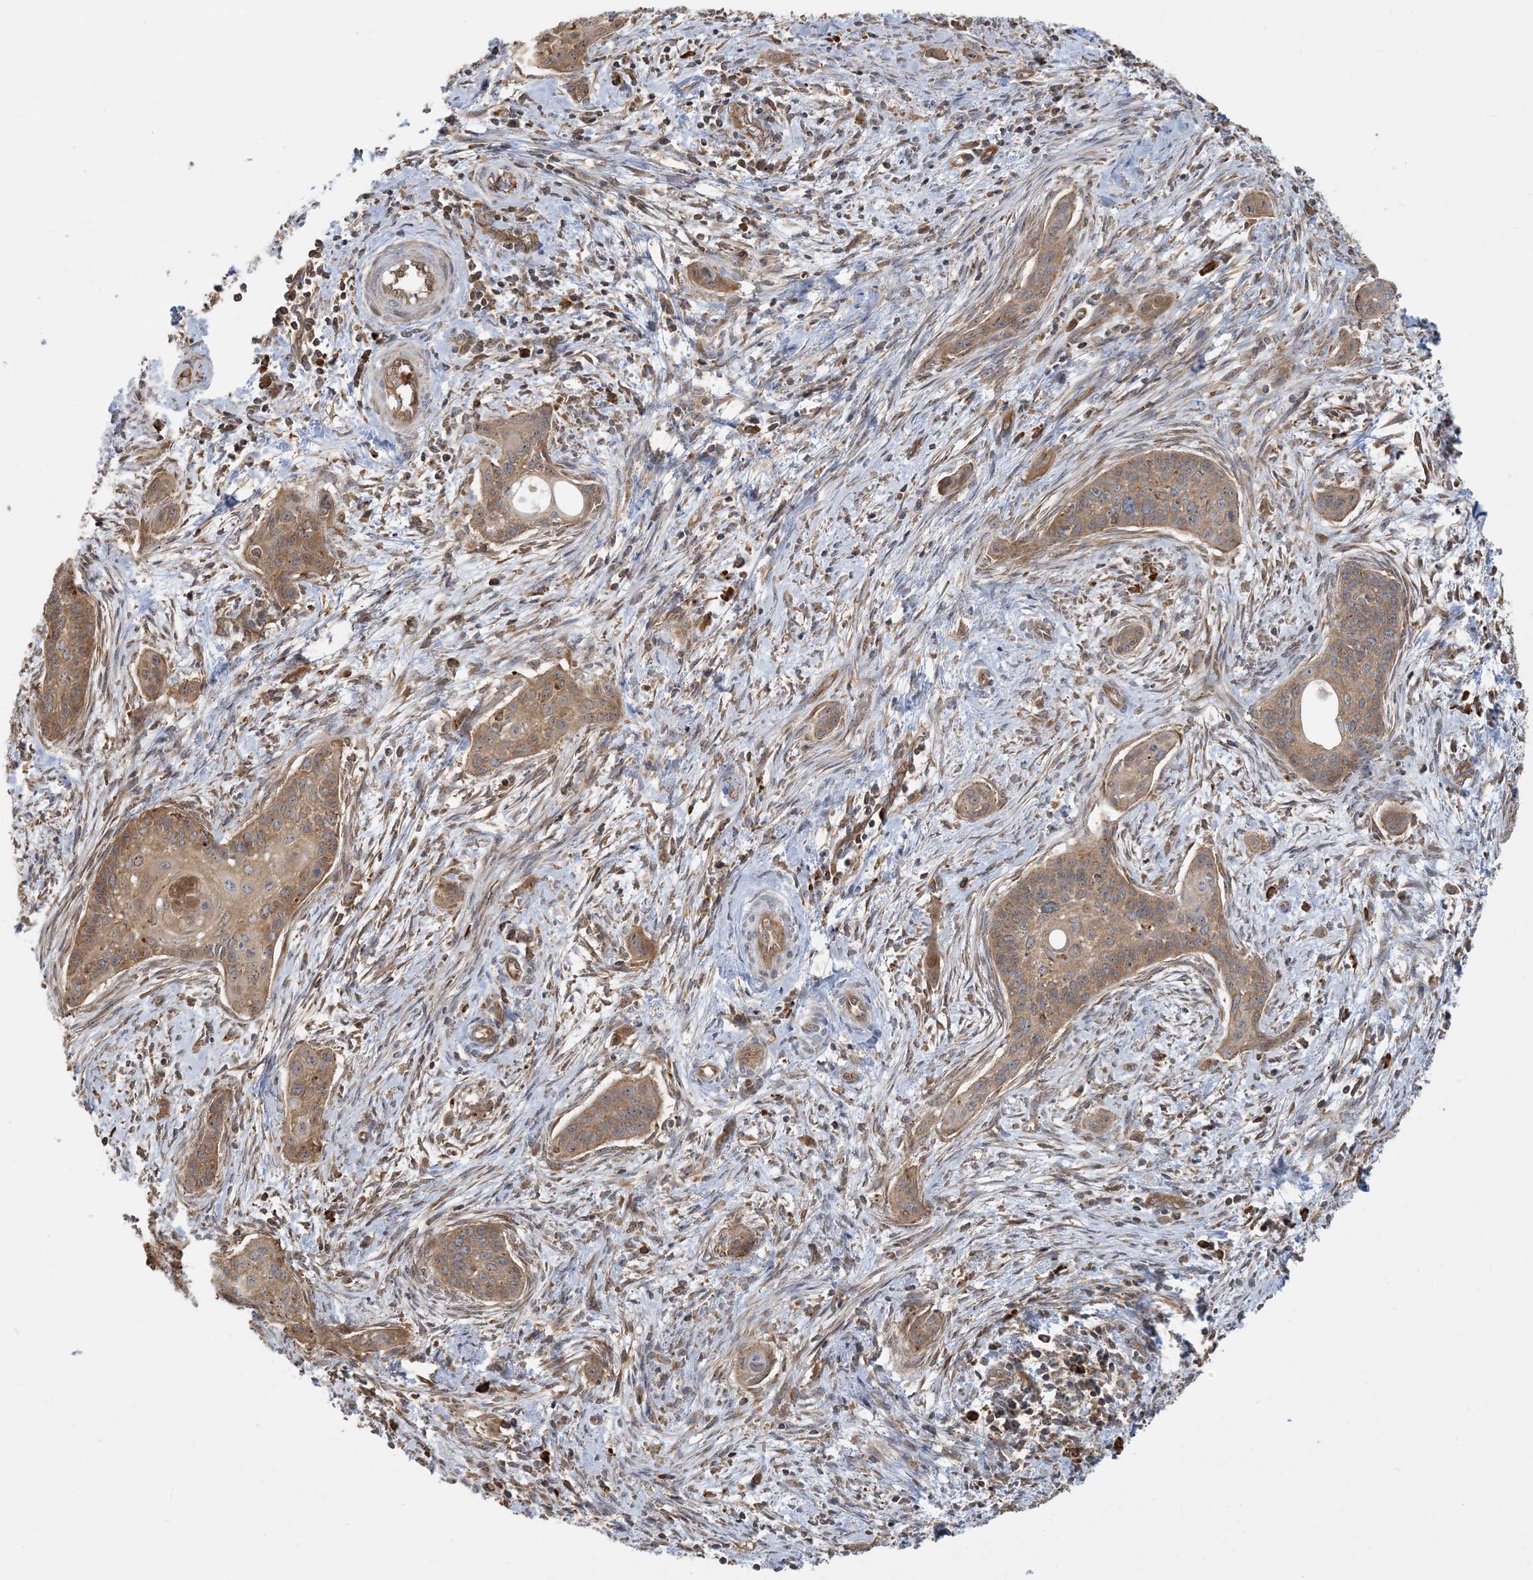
{"staining": {"intensity": "moderate", "quantity": ">75%", "location": "cytoplasmic/membranous,nuclear"}, "tissue": "cervical cancer", "cell_type": "Tumor cells", "image_type": "cancer", "snomed": [{"axis": "morphology", "description": "Squamous cell carcinoma, NOS"}, {"axis": "topography", "description": "Cervix"}], "caption": "Squamous cell carcinoma (cervical) was stained to show a protein in brown. There is medium levels of moderate cytoplasmic/membranous and nuclear positivity in about >75% of tumor cells.", "gene": "SRP72", "patient": {"sex": "female", "age": 33}}